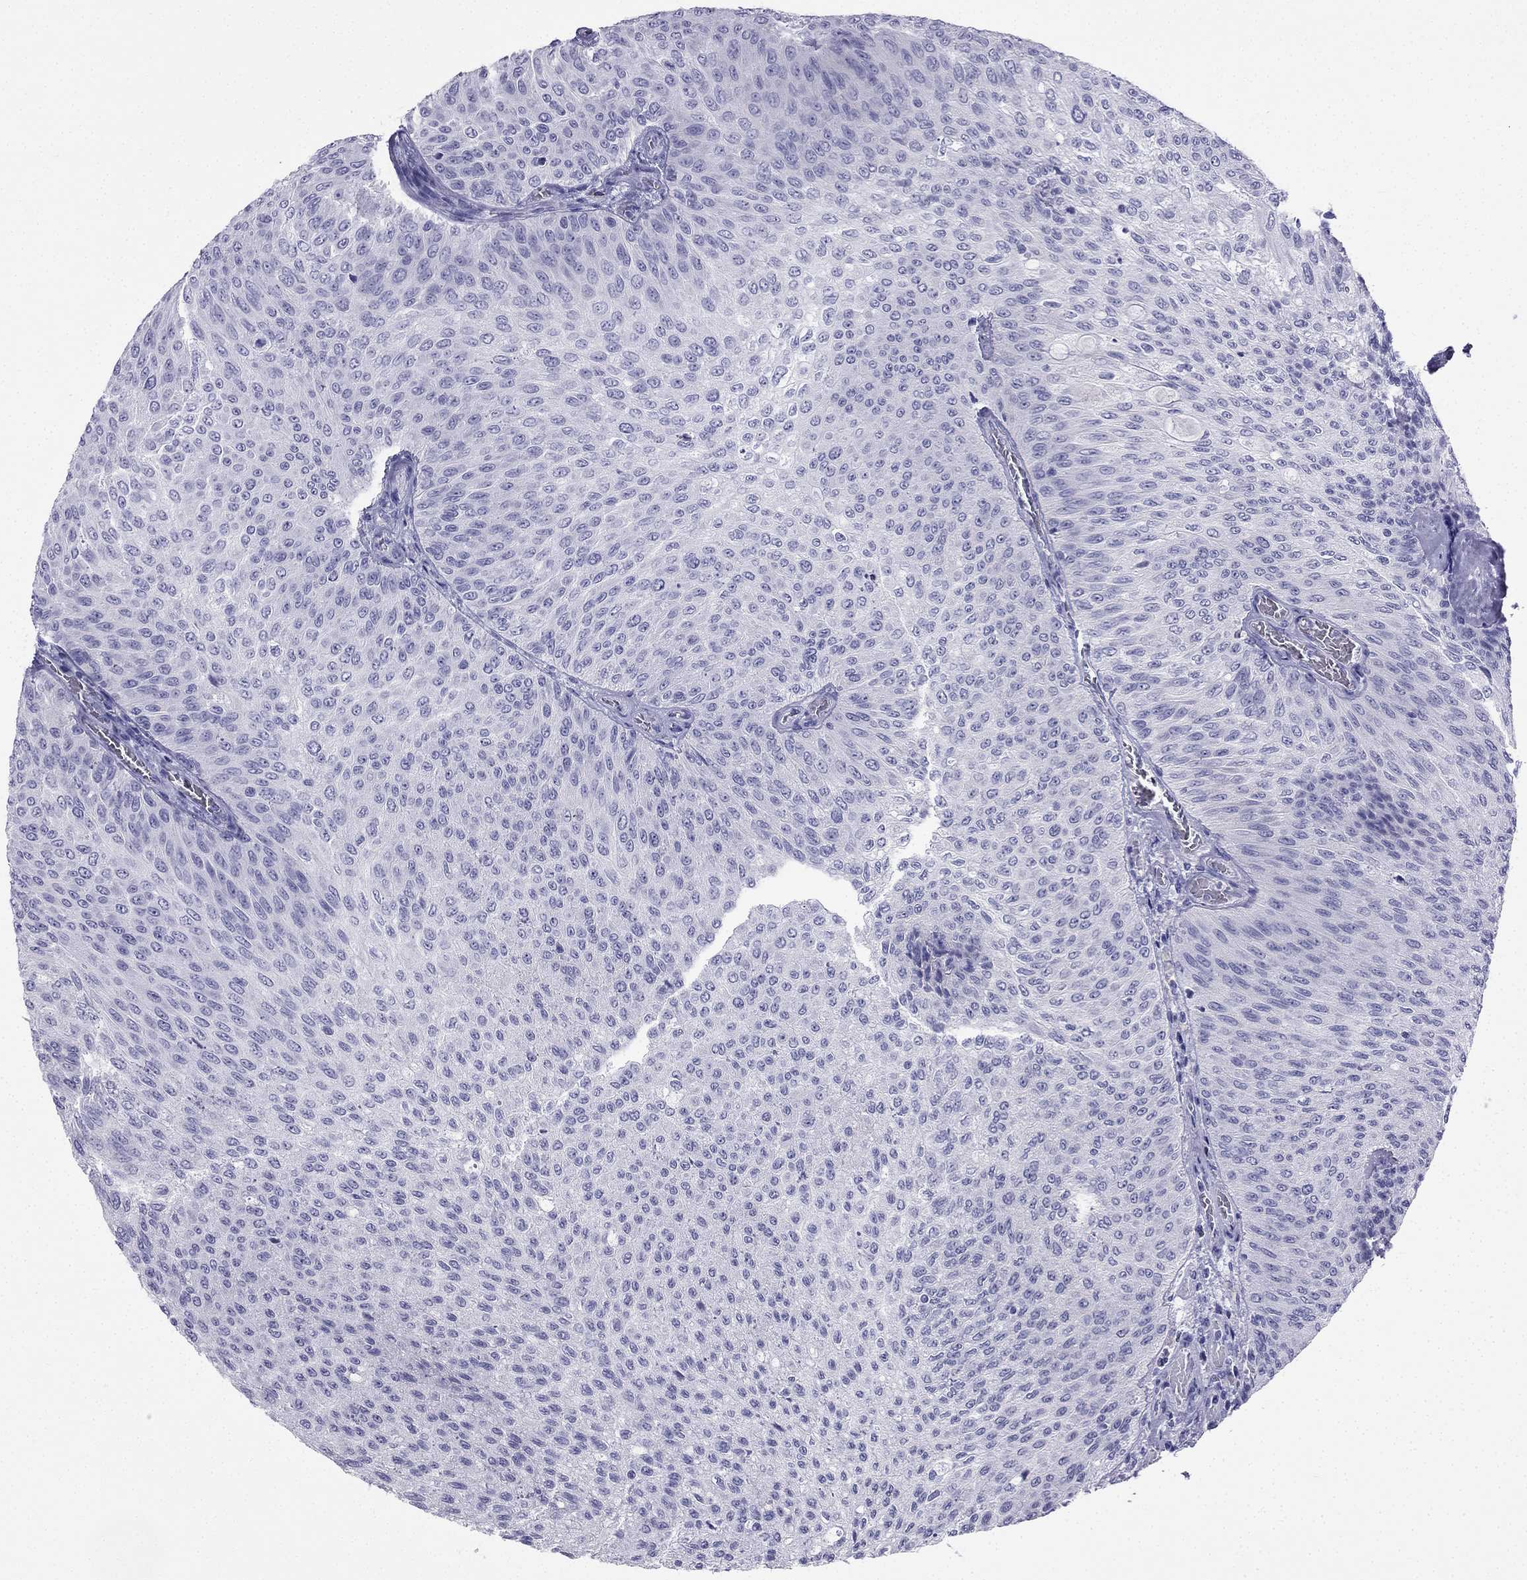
{"staining": {"intensity": "negative", "quantity": "none", "location": "none"}, "tissue": "urothelial cancer", "cell_type": "Tumor cells", "image_type": "cancer", "snomed": [{"axis": "morphology", "description": "Urothelial carcinoma, Low grade"}, {"axis": "topography", "description": "Ureter, NOS"}, {"axis": "topography", "description": "Urinary bladder"}], "caption": "High magnification brightfield microscopy of low-grade urothelial carcinoma stained with DAB (brown) and counterstained with hematoxylin (blue): tumor cells show no significant positivity.", "gene": "SLC18A2", "patient": {"sex": "male", "age": 78}}